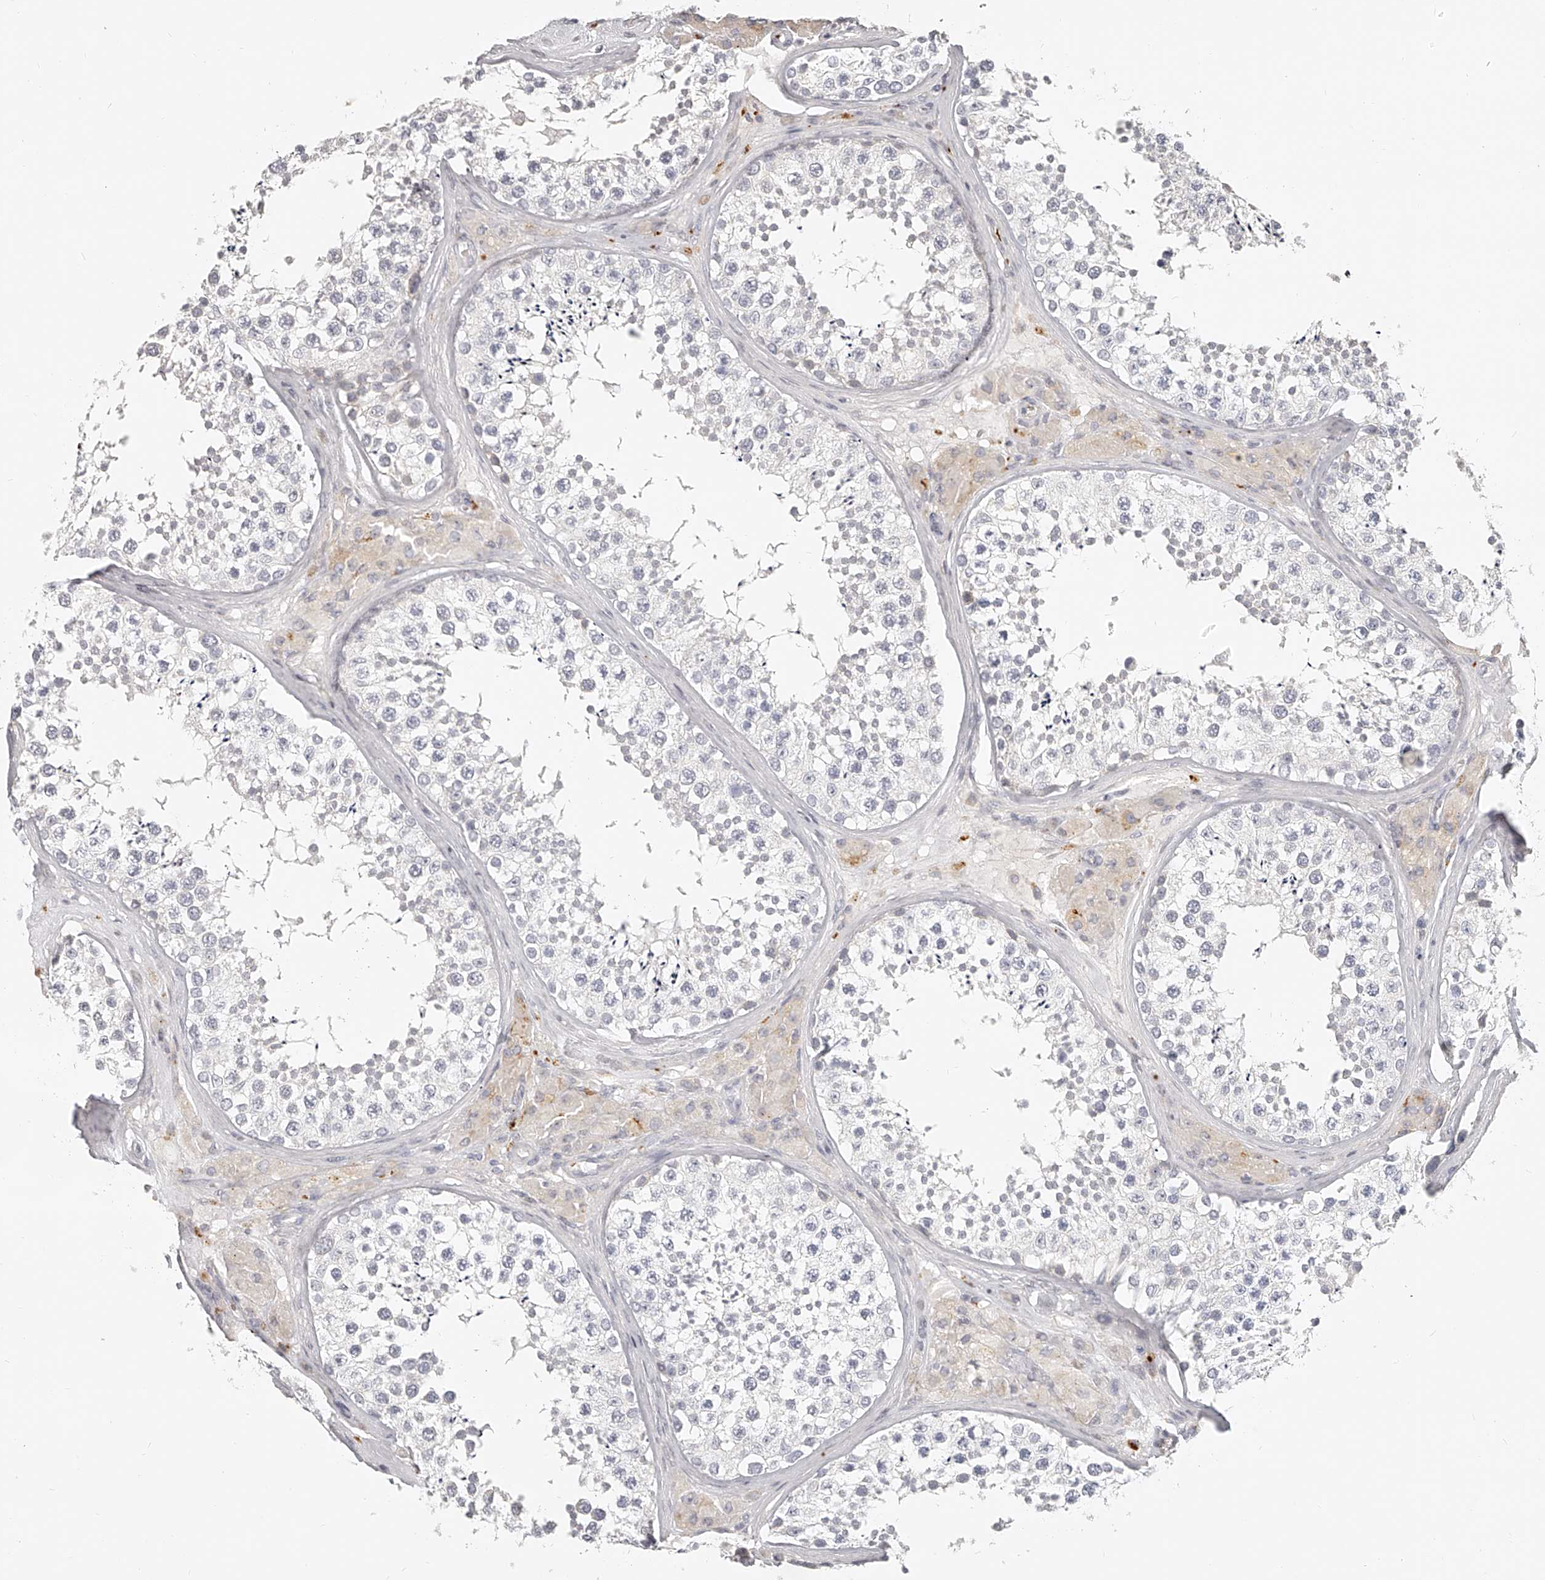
{"staining": {"intensity": "negative", "quantity": "none", "location": "none"}, "tissue": "testis", "cell_type": "Cells in seminiferous ducts", "image_type": "normal", "snomed": [{"axis": "morphology", "description": "Normal tissue, NOS"}, {"axis": "topography", "description": "Testis"}], "caption": "Immunohistochemistry (IHC) histopathology image of unremarkable testis stained for a protein (brown), which shows no staining in cells in seminiferous ducts.", "gene": "ITGB3", "patient": {"sex": "male", "age": 46}}